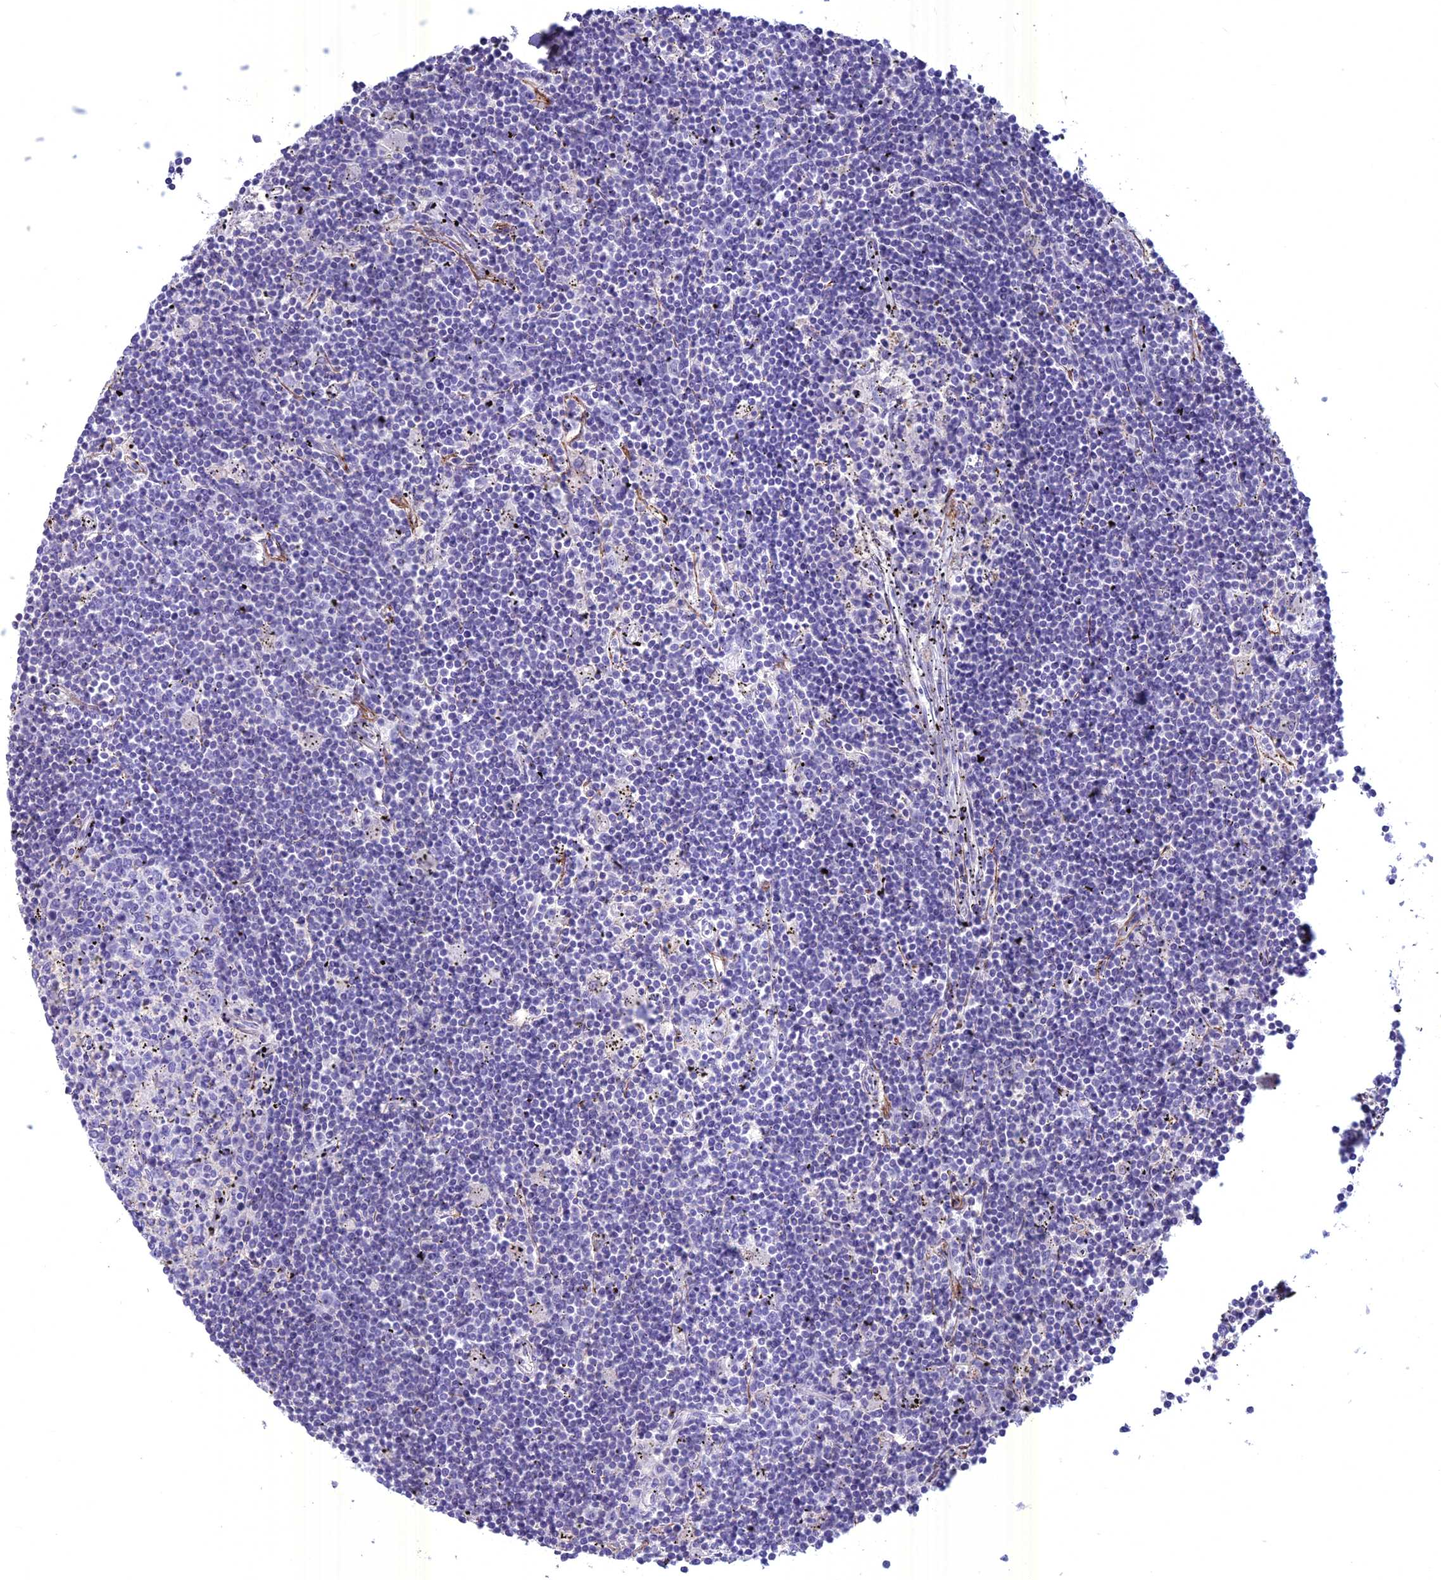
{"staining": {"intensity": "negative", "quantity": "none", "location": "none"}, "tissue": "lymphoma", "cell_type": "Tumor cells", "image_type": "cancer", "snomed": [{"axis": "morphology", "description": "Malignant lymphoma, non-Hodgkin's type, Low grade"}, {"axis": "topography", "description": "Spleen"}], "caption": "Lymphoma was stained to show a protein in brown. There is no significant positivity in tumor cells.", "gene": "SPHKAP", "patient": {"sex": "male", "age": 76}}